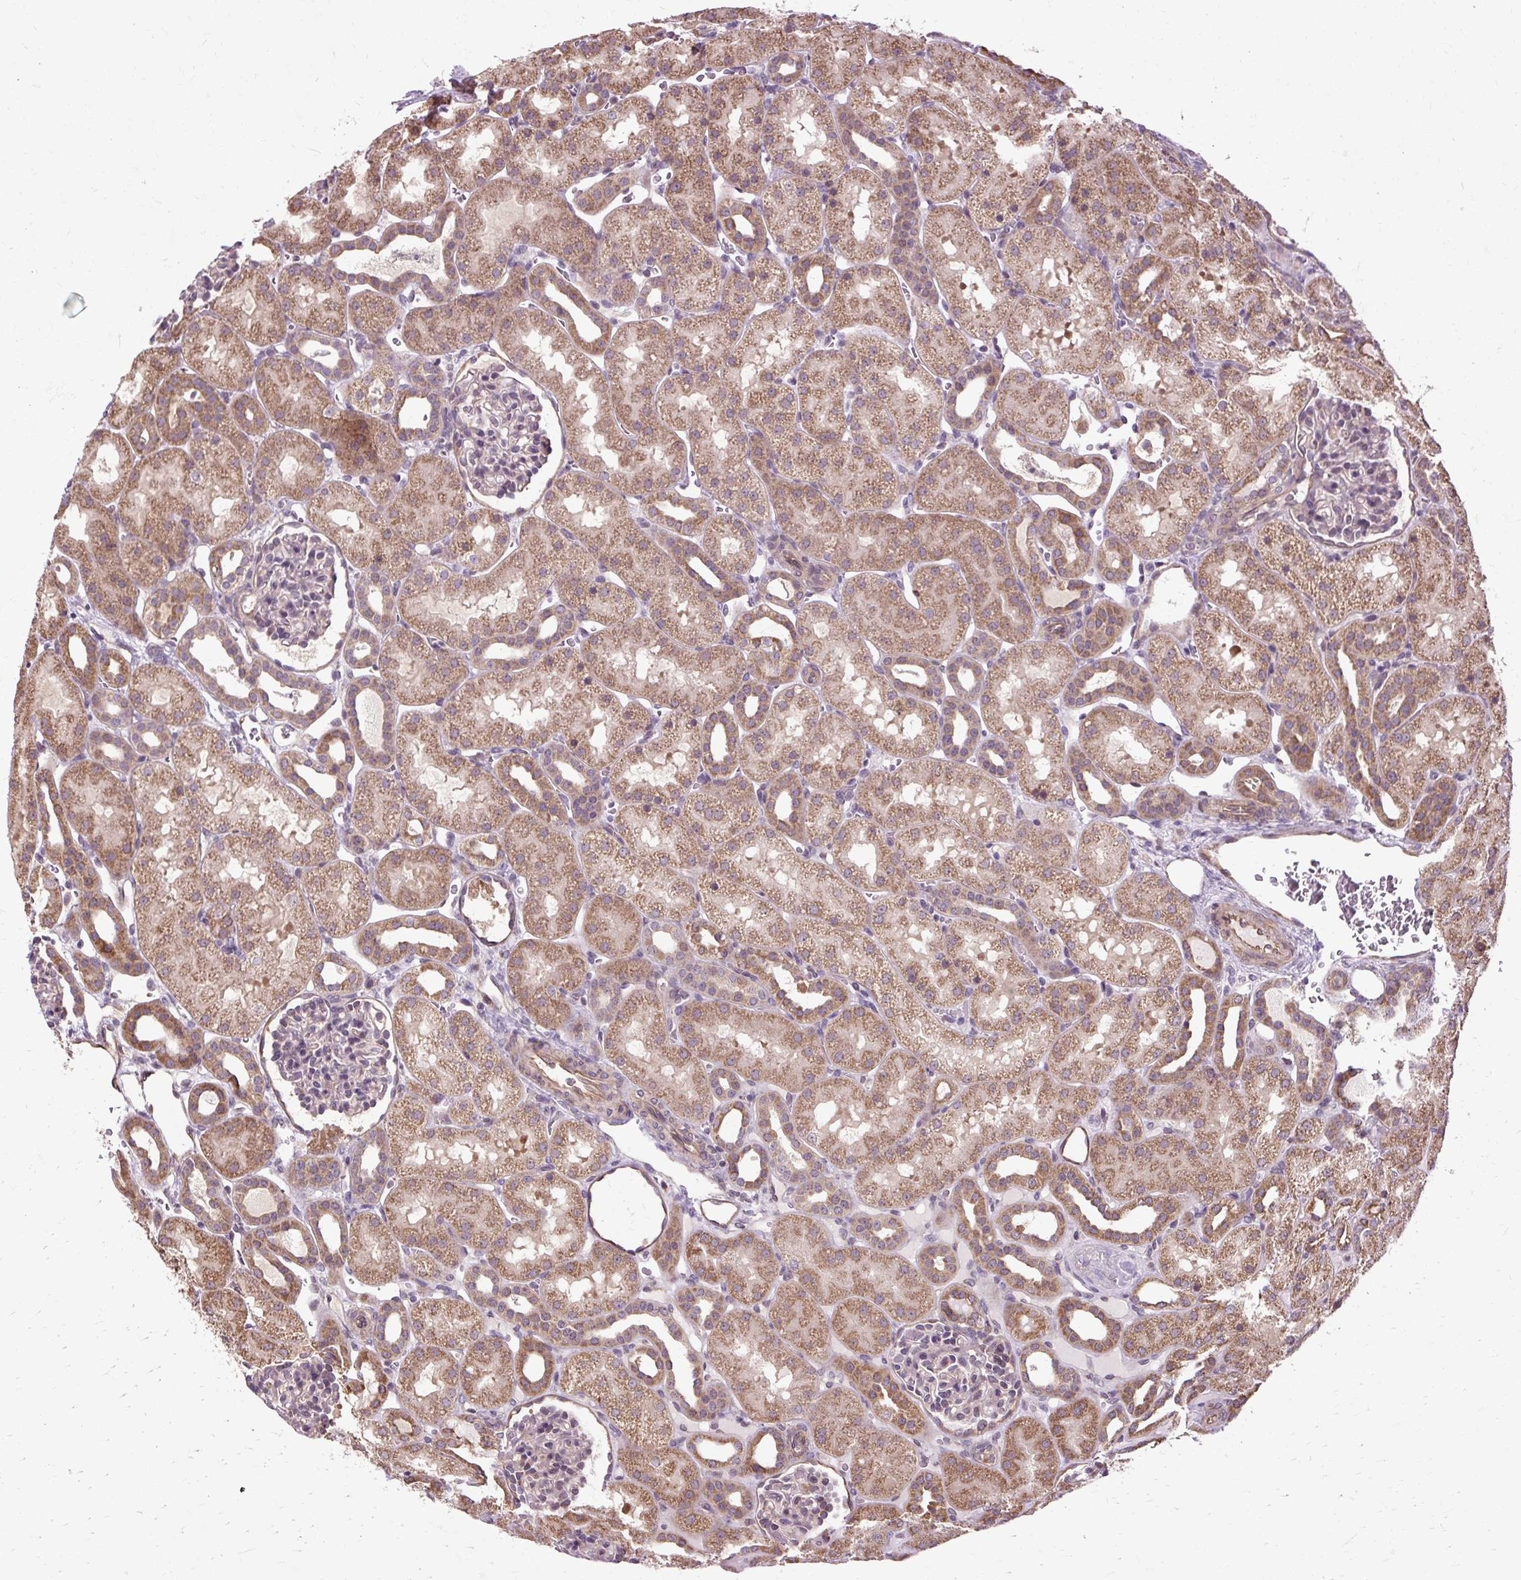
{"staining": {"intensity": "negative", "quantity": "none", "location": "none"}, "tissue": "kidney", "cell_type": "Cells in glomeruli", "image_type": "normal", "snomed": [{"axis": "morphology", "description": "Normal tissue, NOS"}, {"axis": "topography", "description": "Kidney"}], "caption": "Human kidney stained for a protein using immunohistochemistry (IHC) displays no expression in cells in glomeruli.", "gene": "FLRT1", "patient": {"sex": "male", "age": 2}}